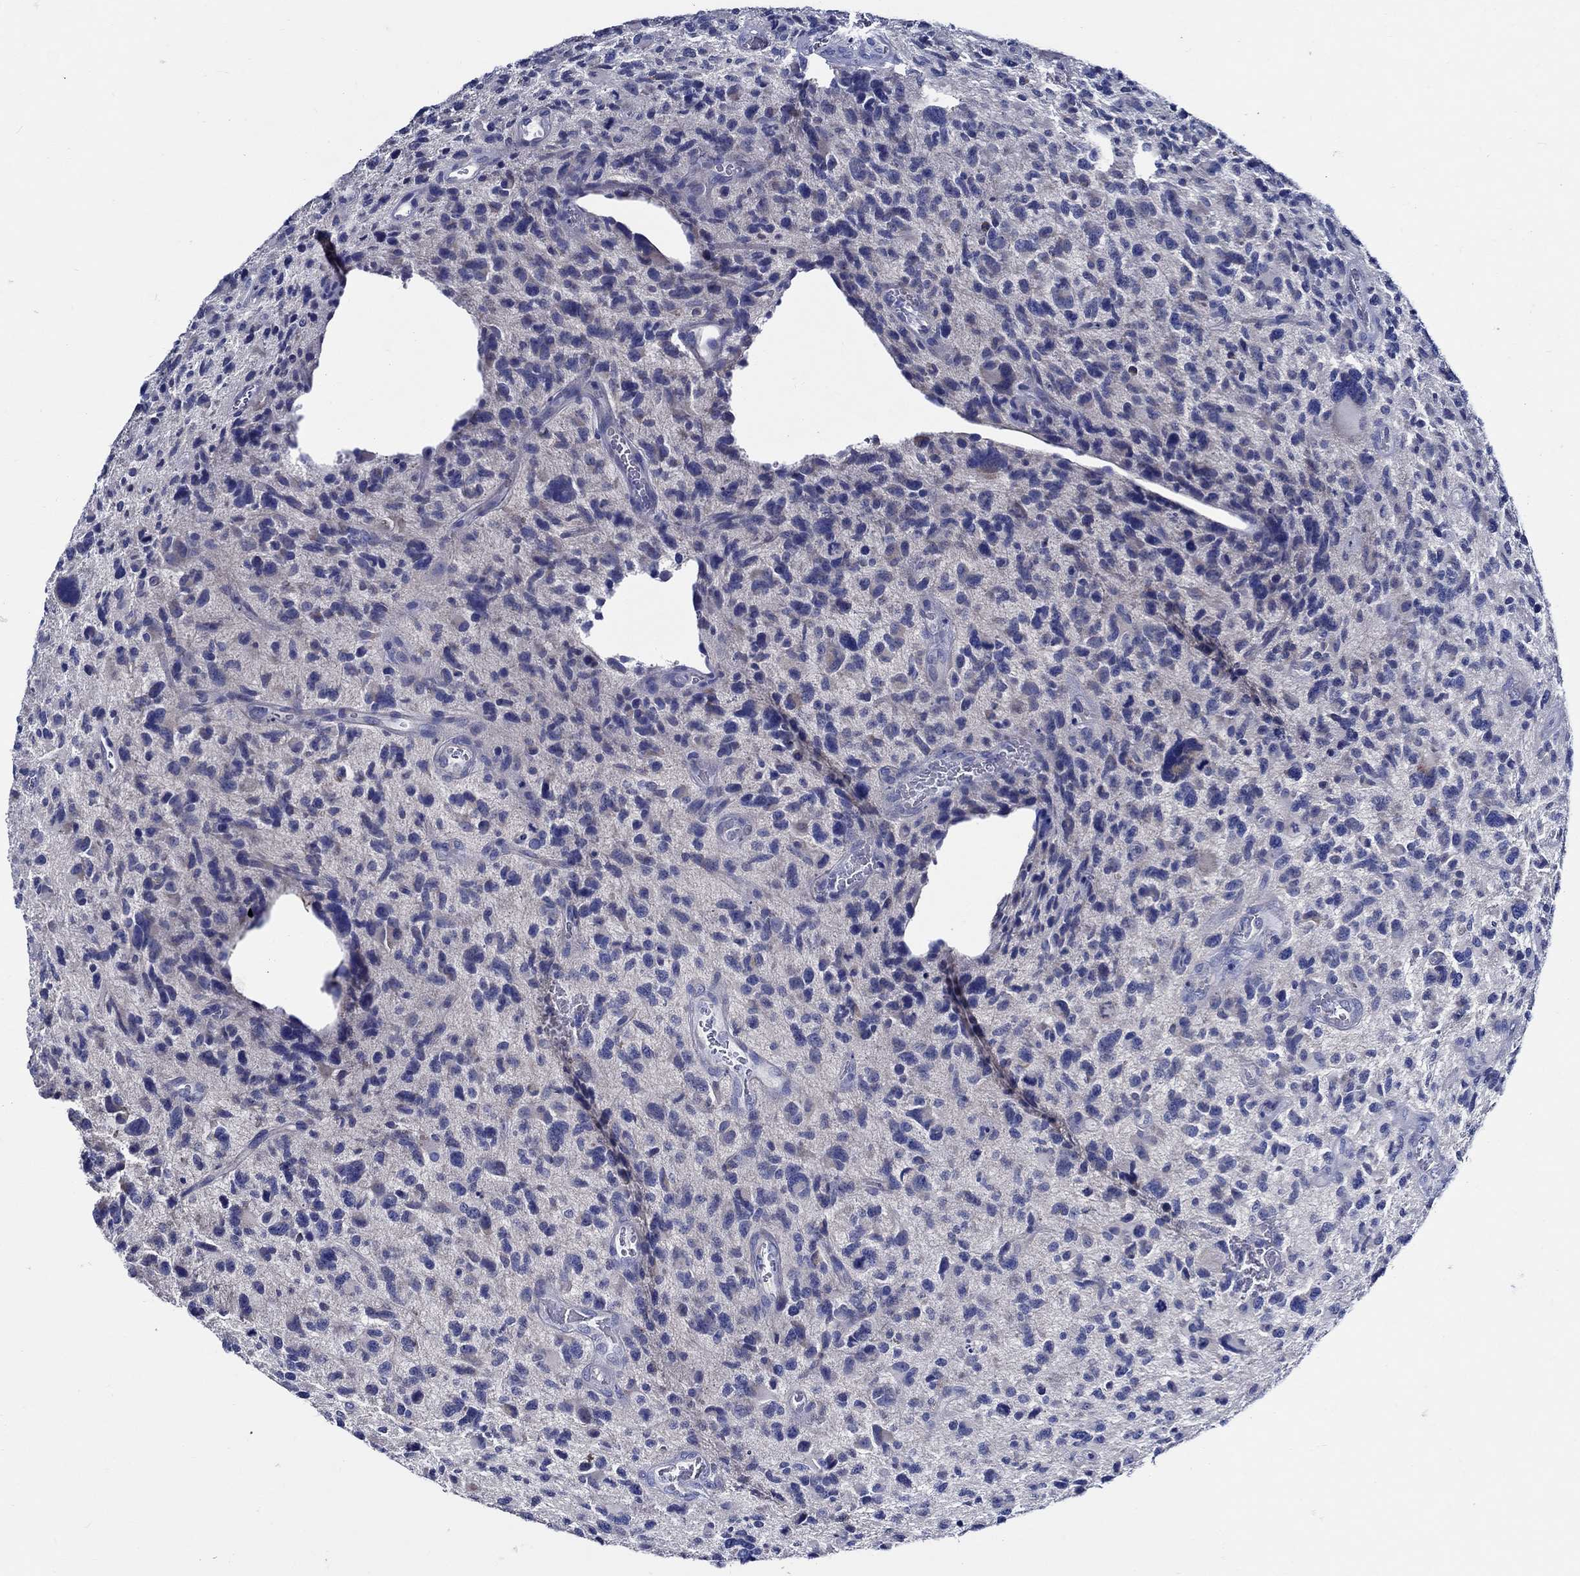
{"staining": {"intensity": "negative", "quantity": "none", "location": "none"}, "tissue": "glioma", "cell_type": "Tumor cells", "image_type": "cancer", "snomed": [{"axis": "morphology", "description": "Glioma, malignant, NOS"}, {"axis": "morphology", "description": "Glioma, malignant, High grade"}, {"axis": "topography", "description": "Brain"}], "caption": "The IHC histopathology image has no significant staining in tumor cells of glioma tissue.", "gene": "SKOR1", "patient": {"sex": "female", "age": 71}}